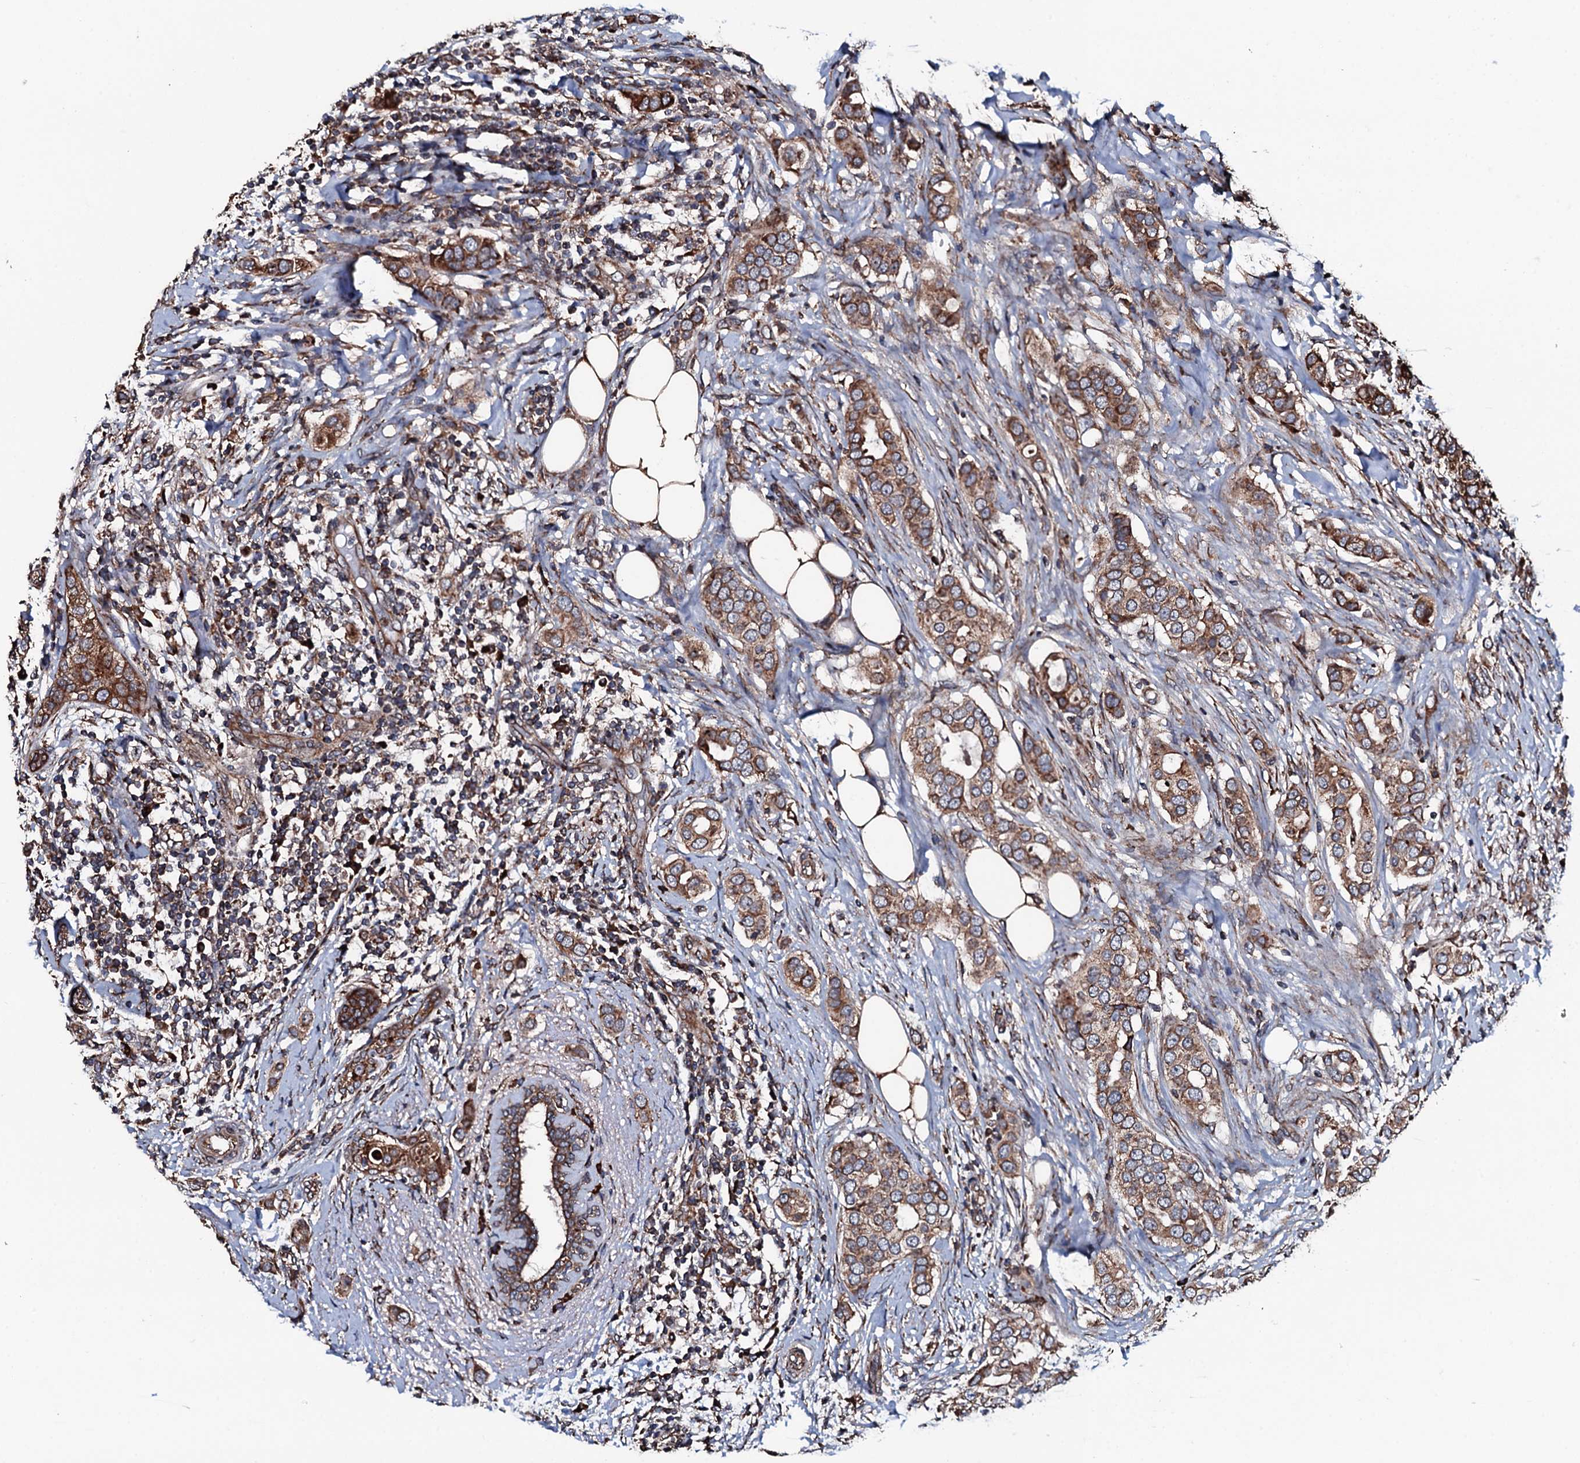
{"staining": {"intensity": "strong", "quantity": ">75%", "location": "cytoplasmic/membranous"}, "tissue": "breast cancer", "cell_type": "Tumor cells", "image_type": "cancer", "snomed": [{"axis": "morphology", "description": "Lobular carcinoma"}, {"axis": "topography", "description": "Breast"}], "caption": "Brown immunohistochemical staining in human breast lobular carcinoma displays strong cytoplasmic/membranous expression in about >75% of tumor cells.", "gene": "RAB12", "patient": {"sex": "female", "age": 51}}